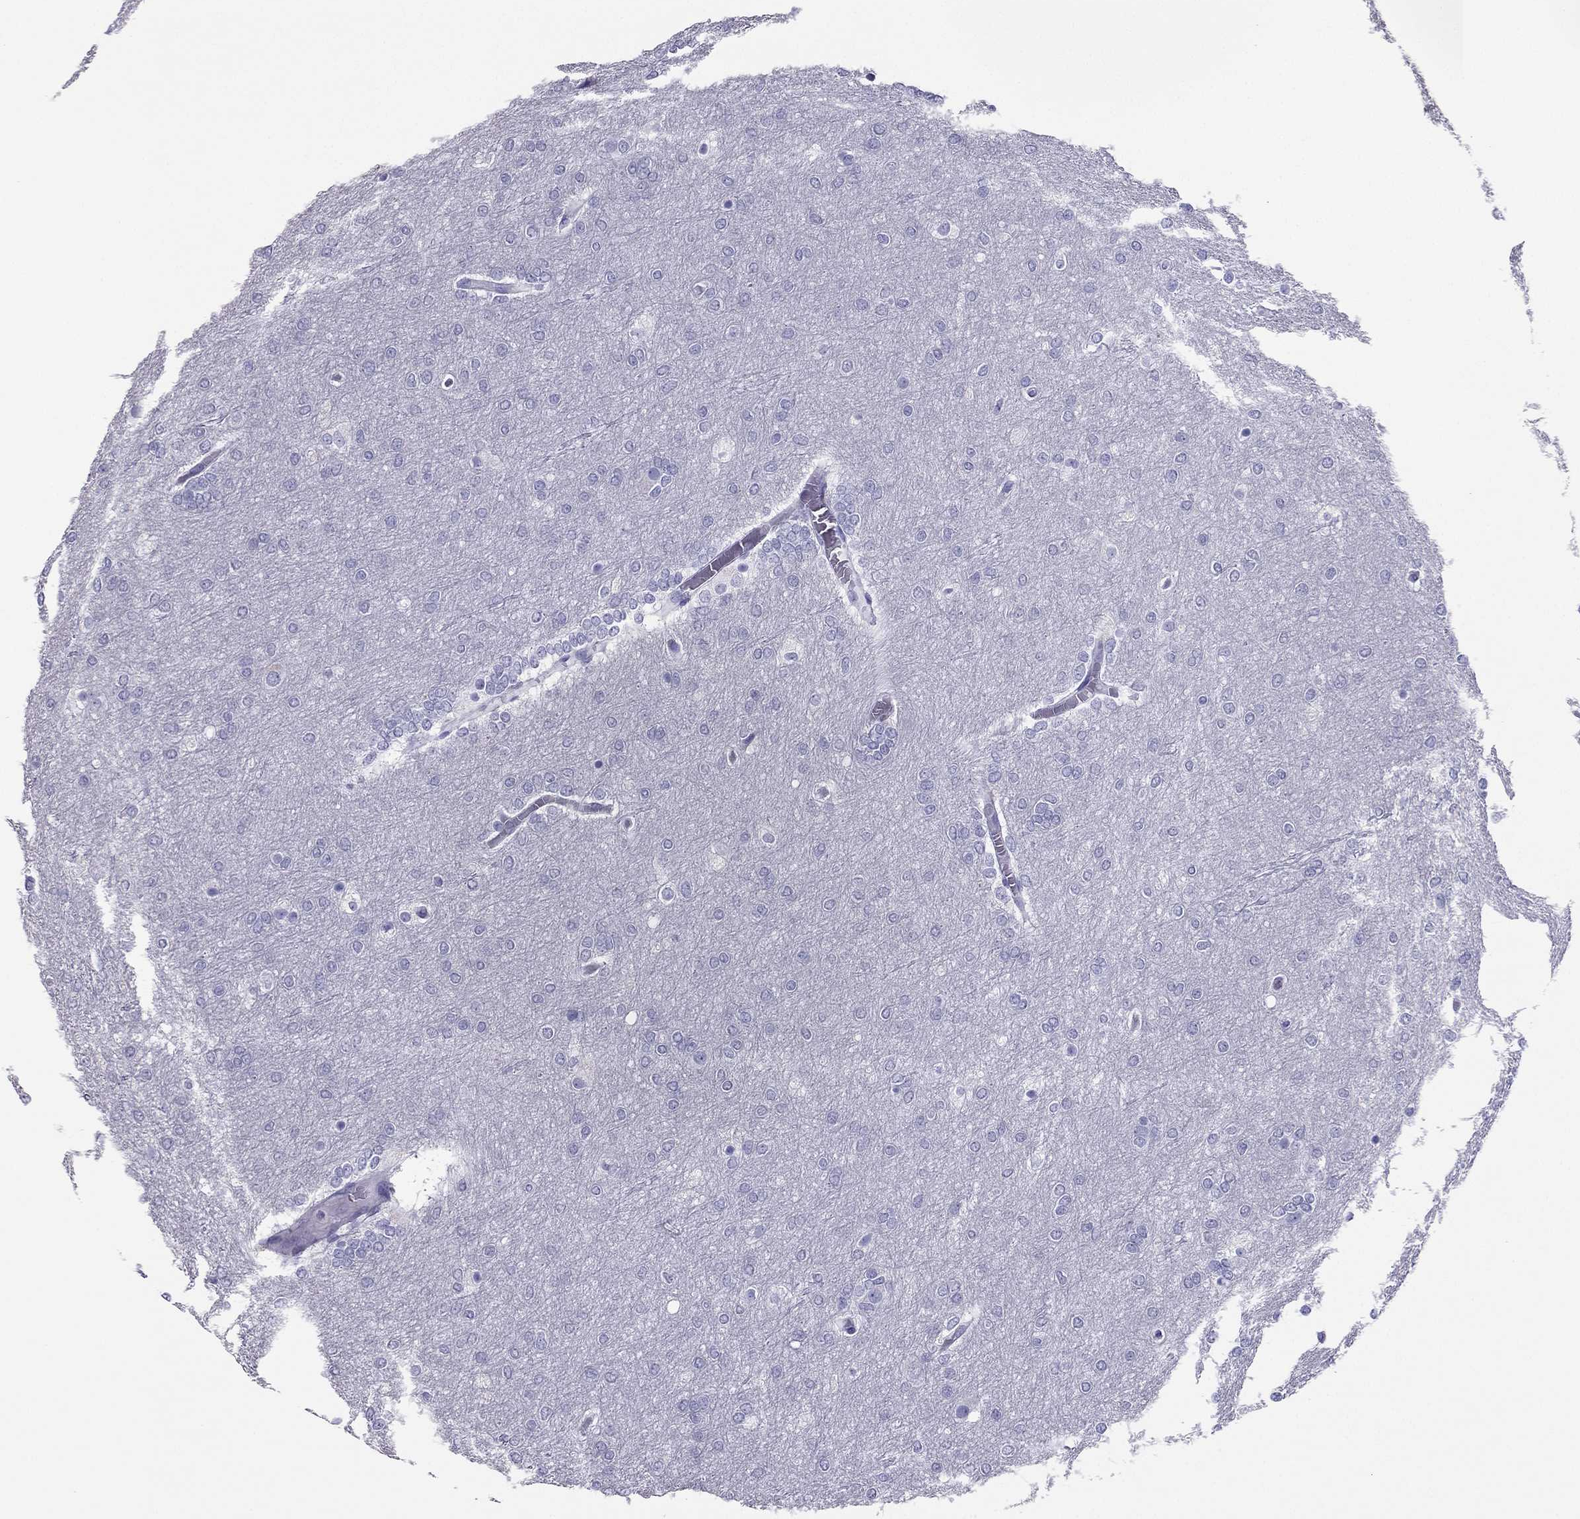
{"staining": {"intensity": "negative", "quantity": "none", "location": "none"}, "tissue": "glioma", "cell_type": "Tumor cells", "image_type": "cancer", "snomed": [{"axis": "morphology", "description": "Glioma, malignant, High grade"}, {"axis": "topography", "description": "Brain"}], "caption": "Tumor cells are negative for protein expression in human malignant glioma (high-grade).", "gene": "PDE6A", "patient": {"sex": "female", "age": 61}}